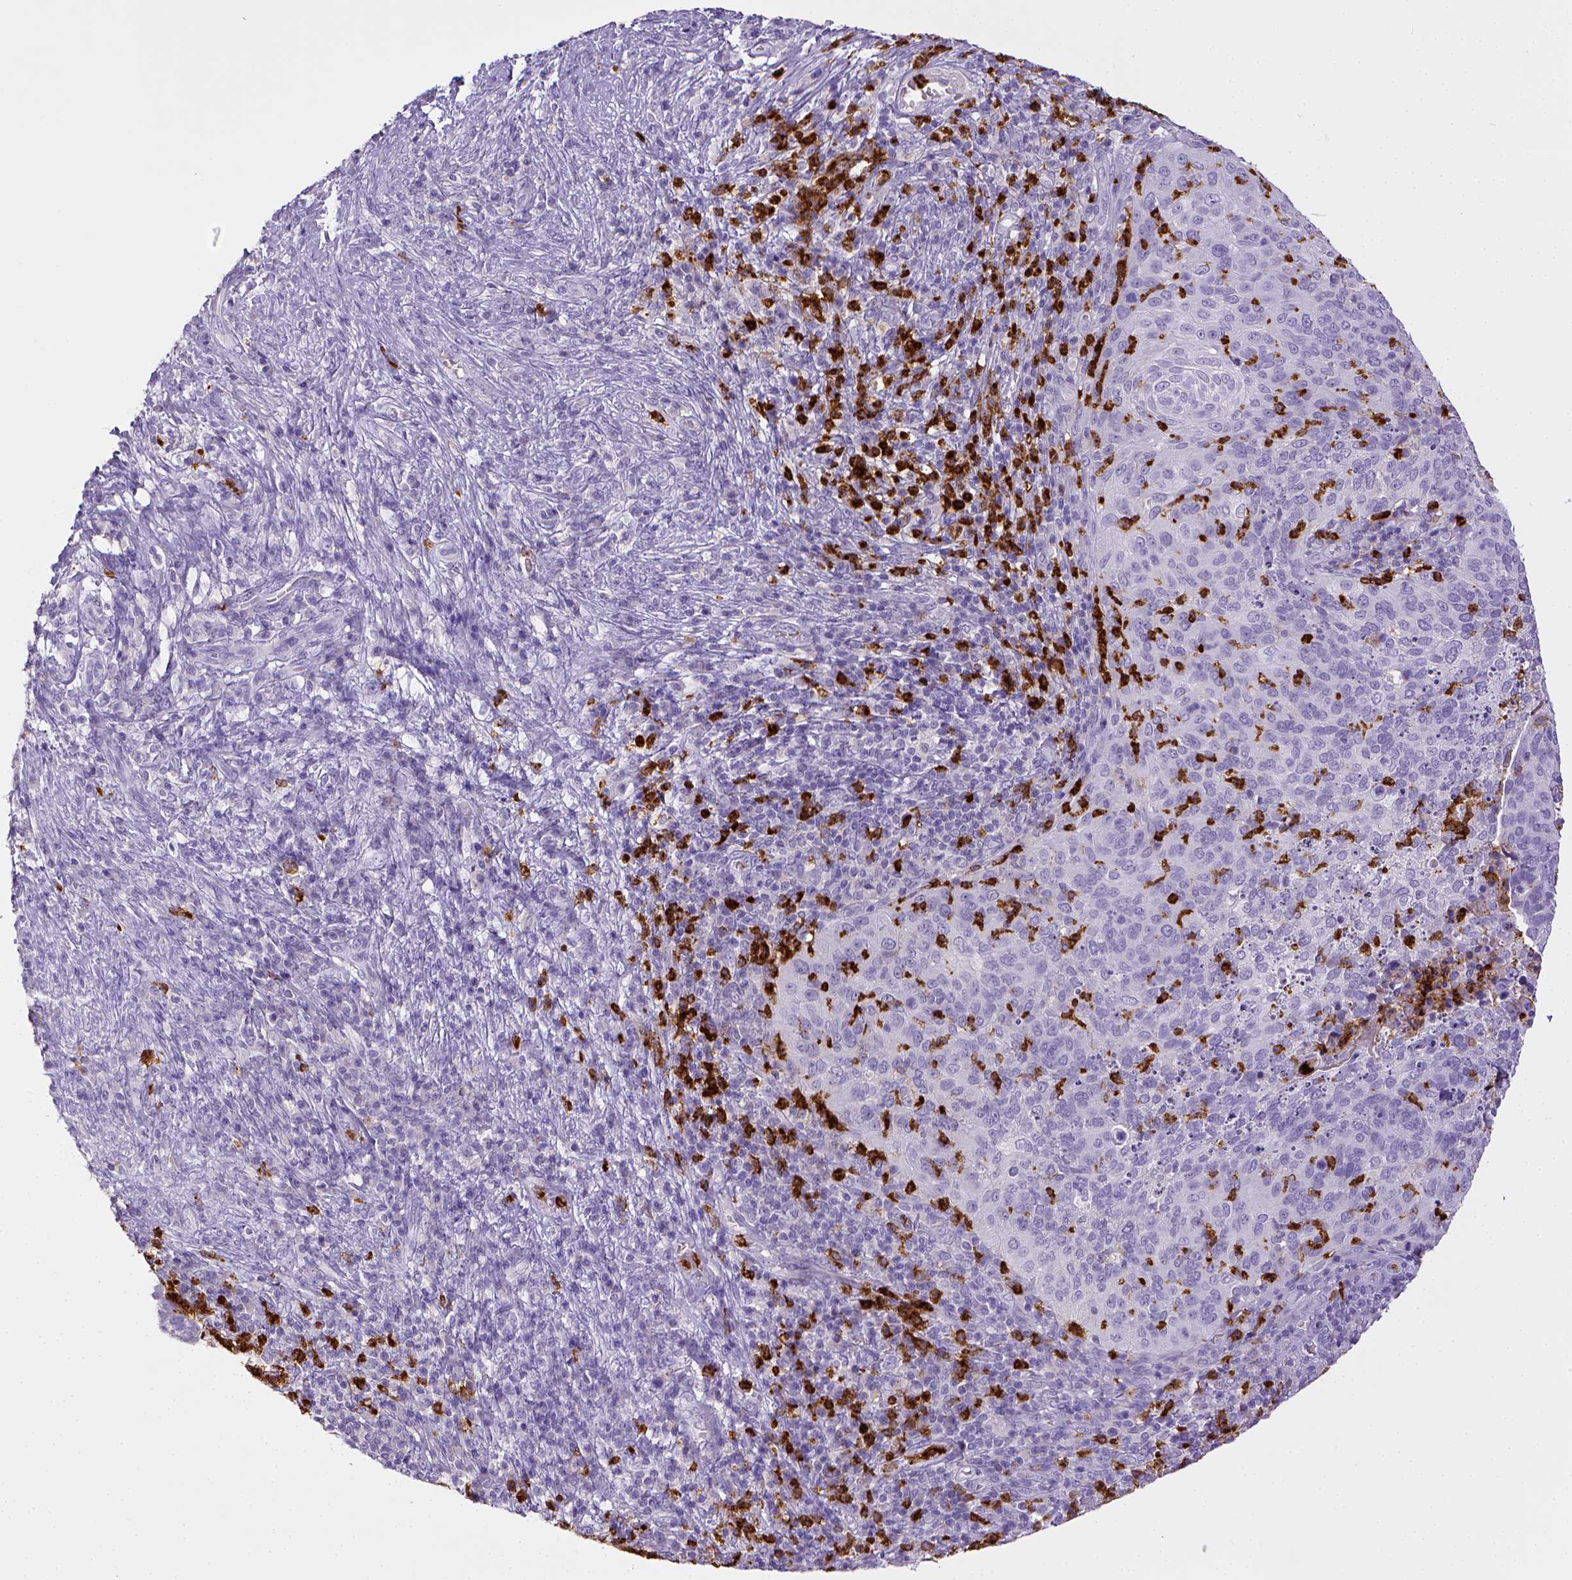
{"staining": {"intensity": "negative", "quantity": "none", "location": "none"}, "tissue": "cervical cancer", "cell_type": "Tumor cells", "image_type": "cancer", "snomed": [{"axis": "morphology", "description": "Squamous cell carcinoma, NOS"}, {"axis": "topography", "description": "Cervix"}], "caption": "IHC of squamous cell carcinoma (cervical) displays no expression in tumor cells. (Stains: DAB immunohistochemistry with hematoxylin counter stain, Microscopy: brightfield microscopy at high magnification).", "gene": "ITGAM", "patient": {"sex": "female", "age": 39}}